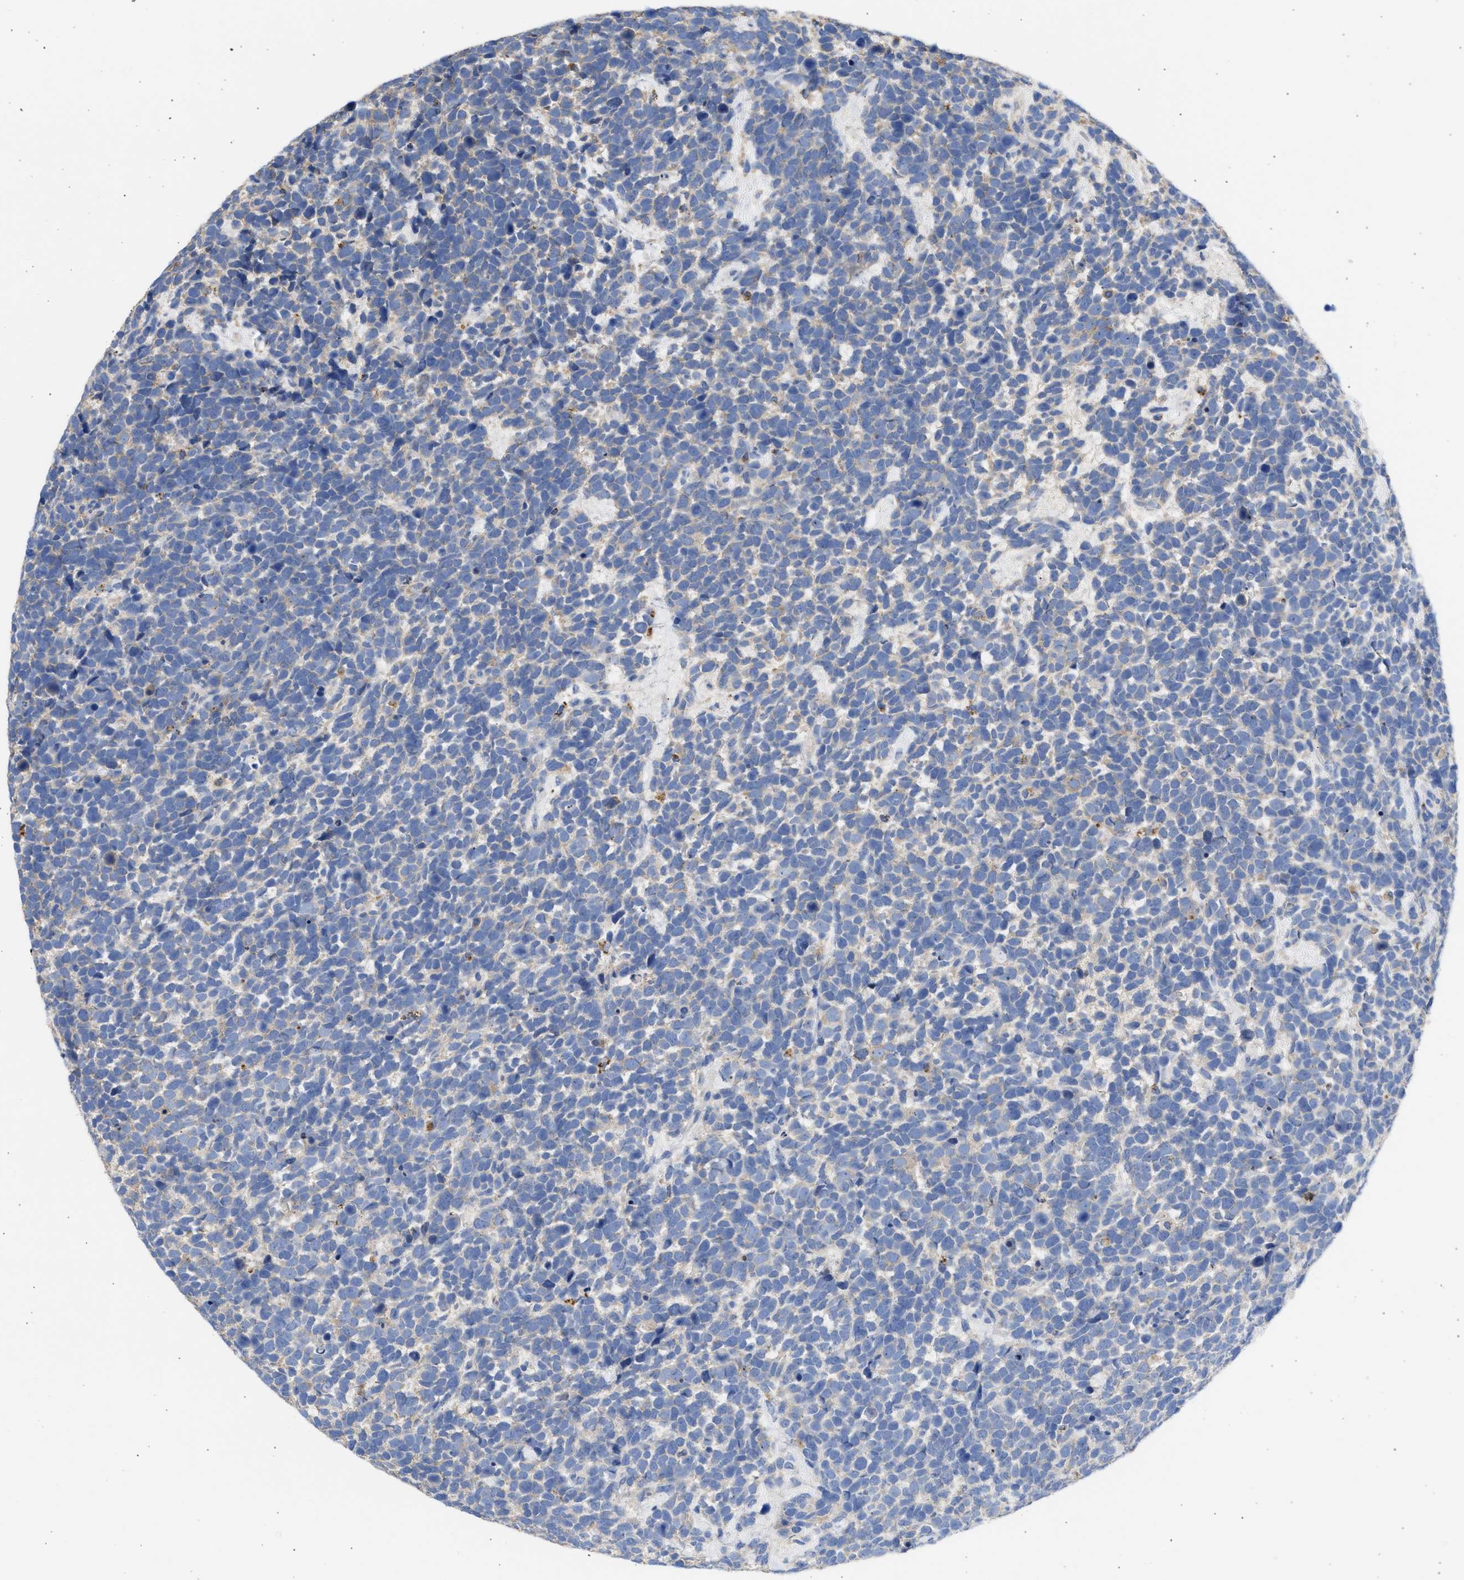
{"staining": {"intensity": "weak", "quantity": "<25%", "location": "cytoplasmic/membranous"}, "tissue": "urothelial cancer", "cell_type": "Tumor cells", "image_type": "cancer", "snomed": [{"axis": "morphology", "description": "Urothelial carcinoma, High grade"}, {"axis": "topography", "description": "Urinary bladder"}], "caption": "The immunohistochemistry image has no significant staining in tumor cells of urothelial cancer tissue.", "gene": "RSPH1", "patient": {"sex": "female", "age": 82}}